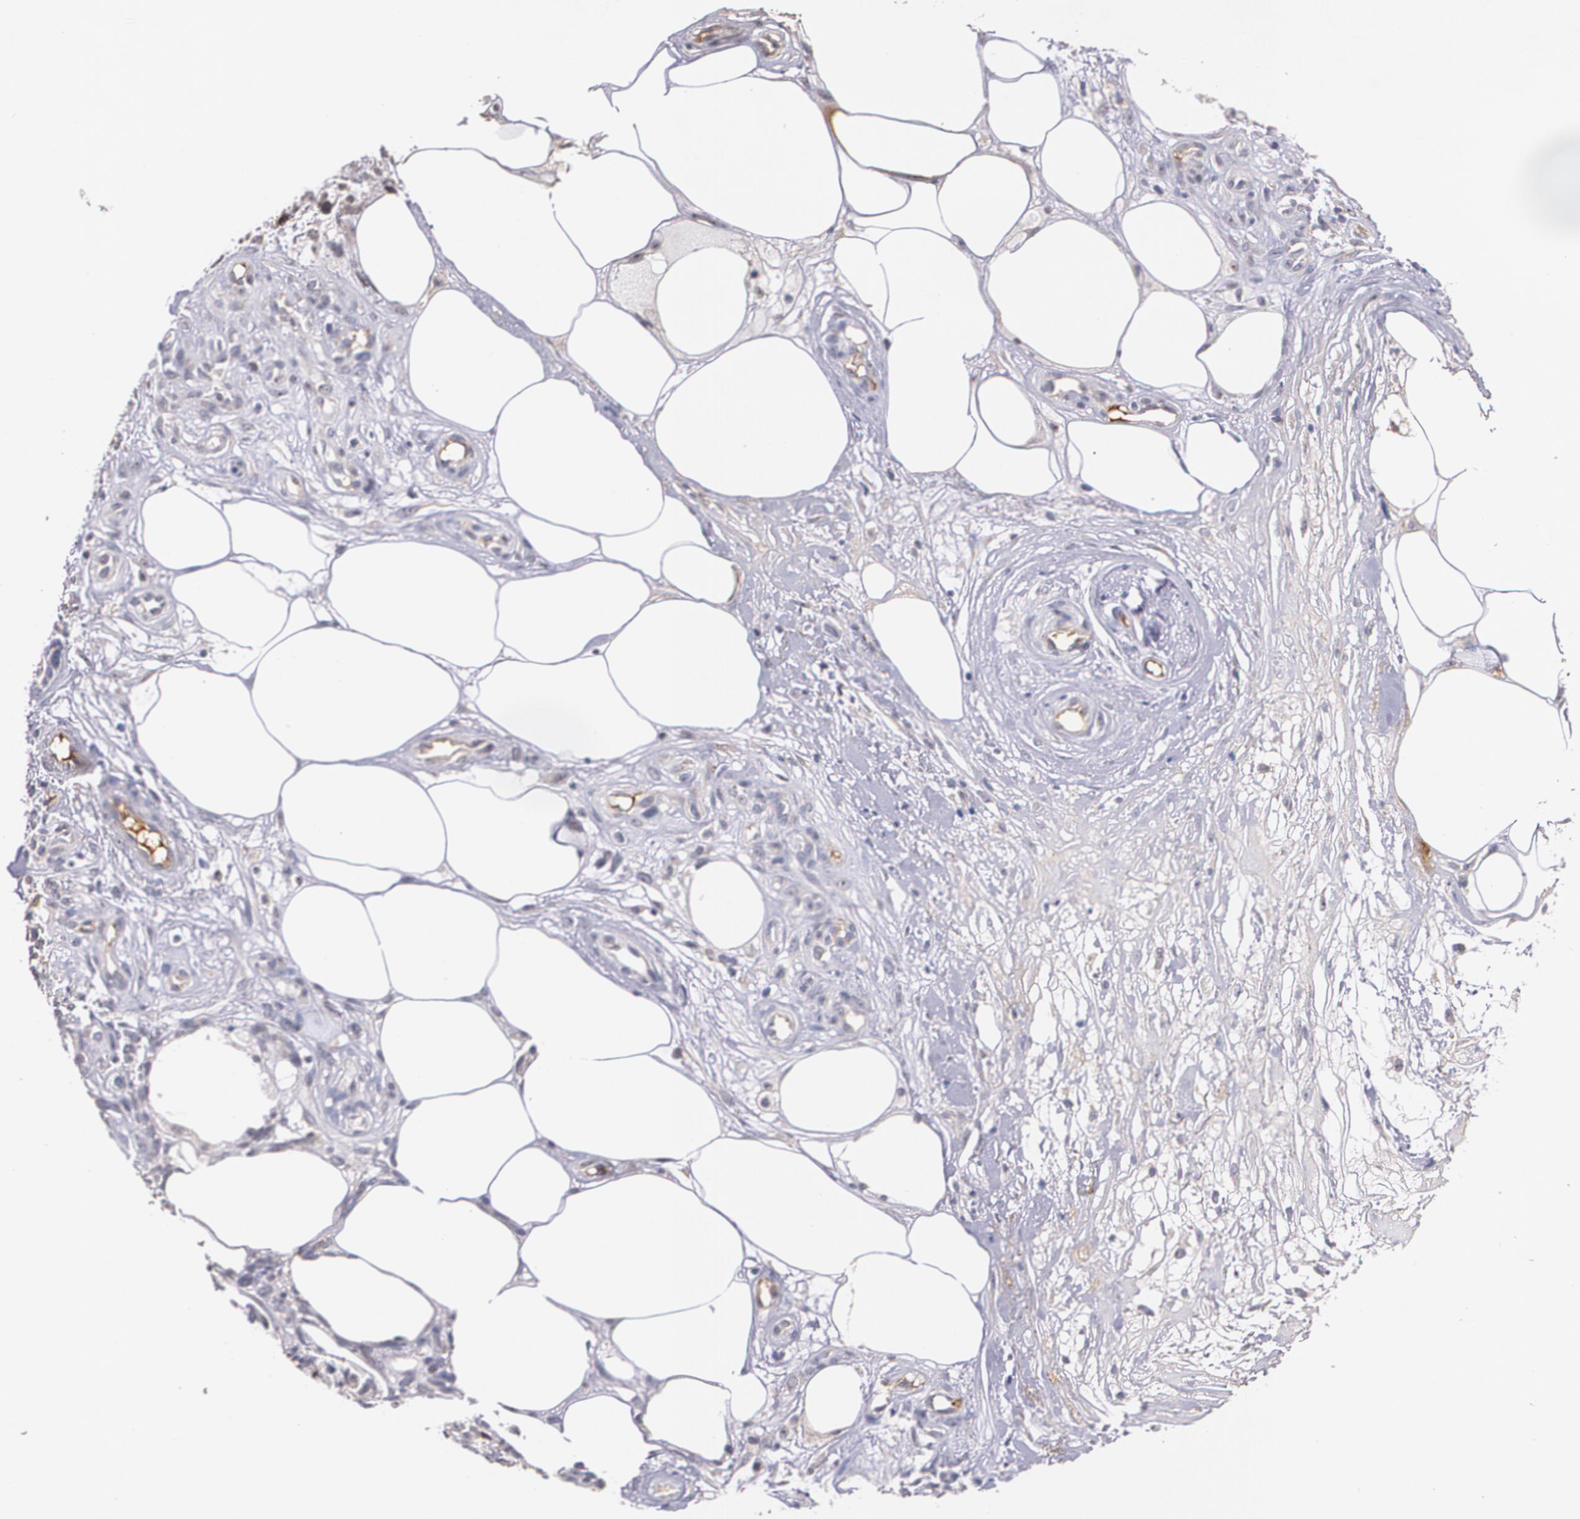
{"staining": {"intensity": "weak", "quantity": "<25%", "location": "cytoplasmic/membranous"}, "tissue": "melanoma", "cell_type": "Tumor cells", "image_type": "cancer", "snomed": [{"axis": "morphology", "description": "Malignant melanoma, NOS"}, {"axis": "topography", "description": "Skin"}], "caption": "Immunohistochemistry photomicrograph of melanoma stained for a protein (brown), which exhibits no staining in tumor cells.", "gene": "AMBP", "patient": {"sex": "female", "age": 85}}